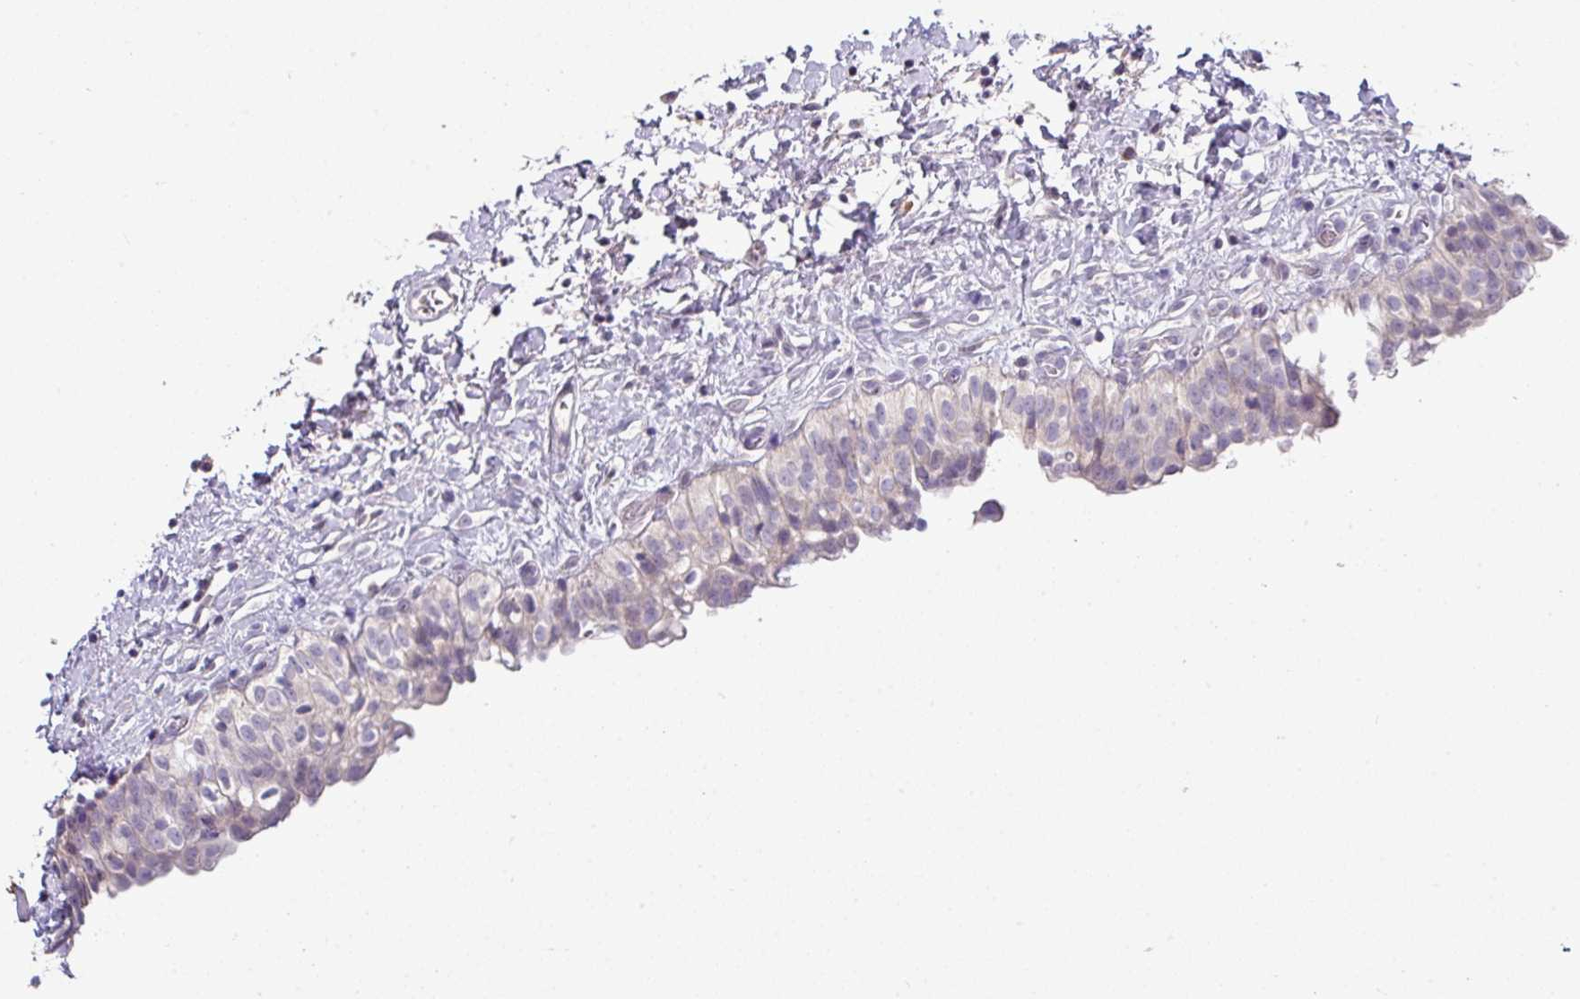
{"staining": {"intensity": "negative", "quantity": "none", "location": "none"}, "tissue": "urinary bladder", "cell_type": "Urothelial cells", "image_type": "normal", "snomed": [{"axis": "morphology", "description": "Normal tissue, NOS"}, {"axis": "topography", "description": "Urinary bladder"}], "caption": "Immunohistochemistry of benign urinary bladder exhibits no expression in urothelial cells. The staining was performed using DAB (3,3'-diaminobenzidine) to visualize the protein expression in brown, while the nuclei were stained in blue with hematoxylin (Magnification: 20x).", "gene": "SLAMF6", "patient": {"sex": "male", "age": 51}}